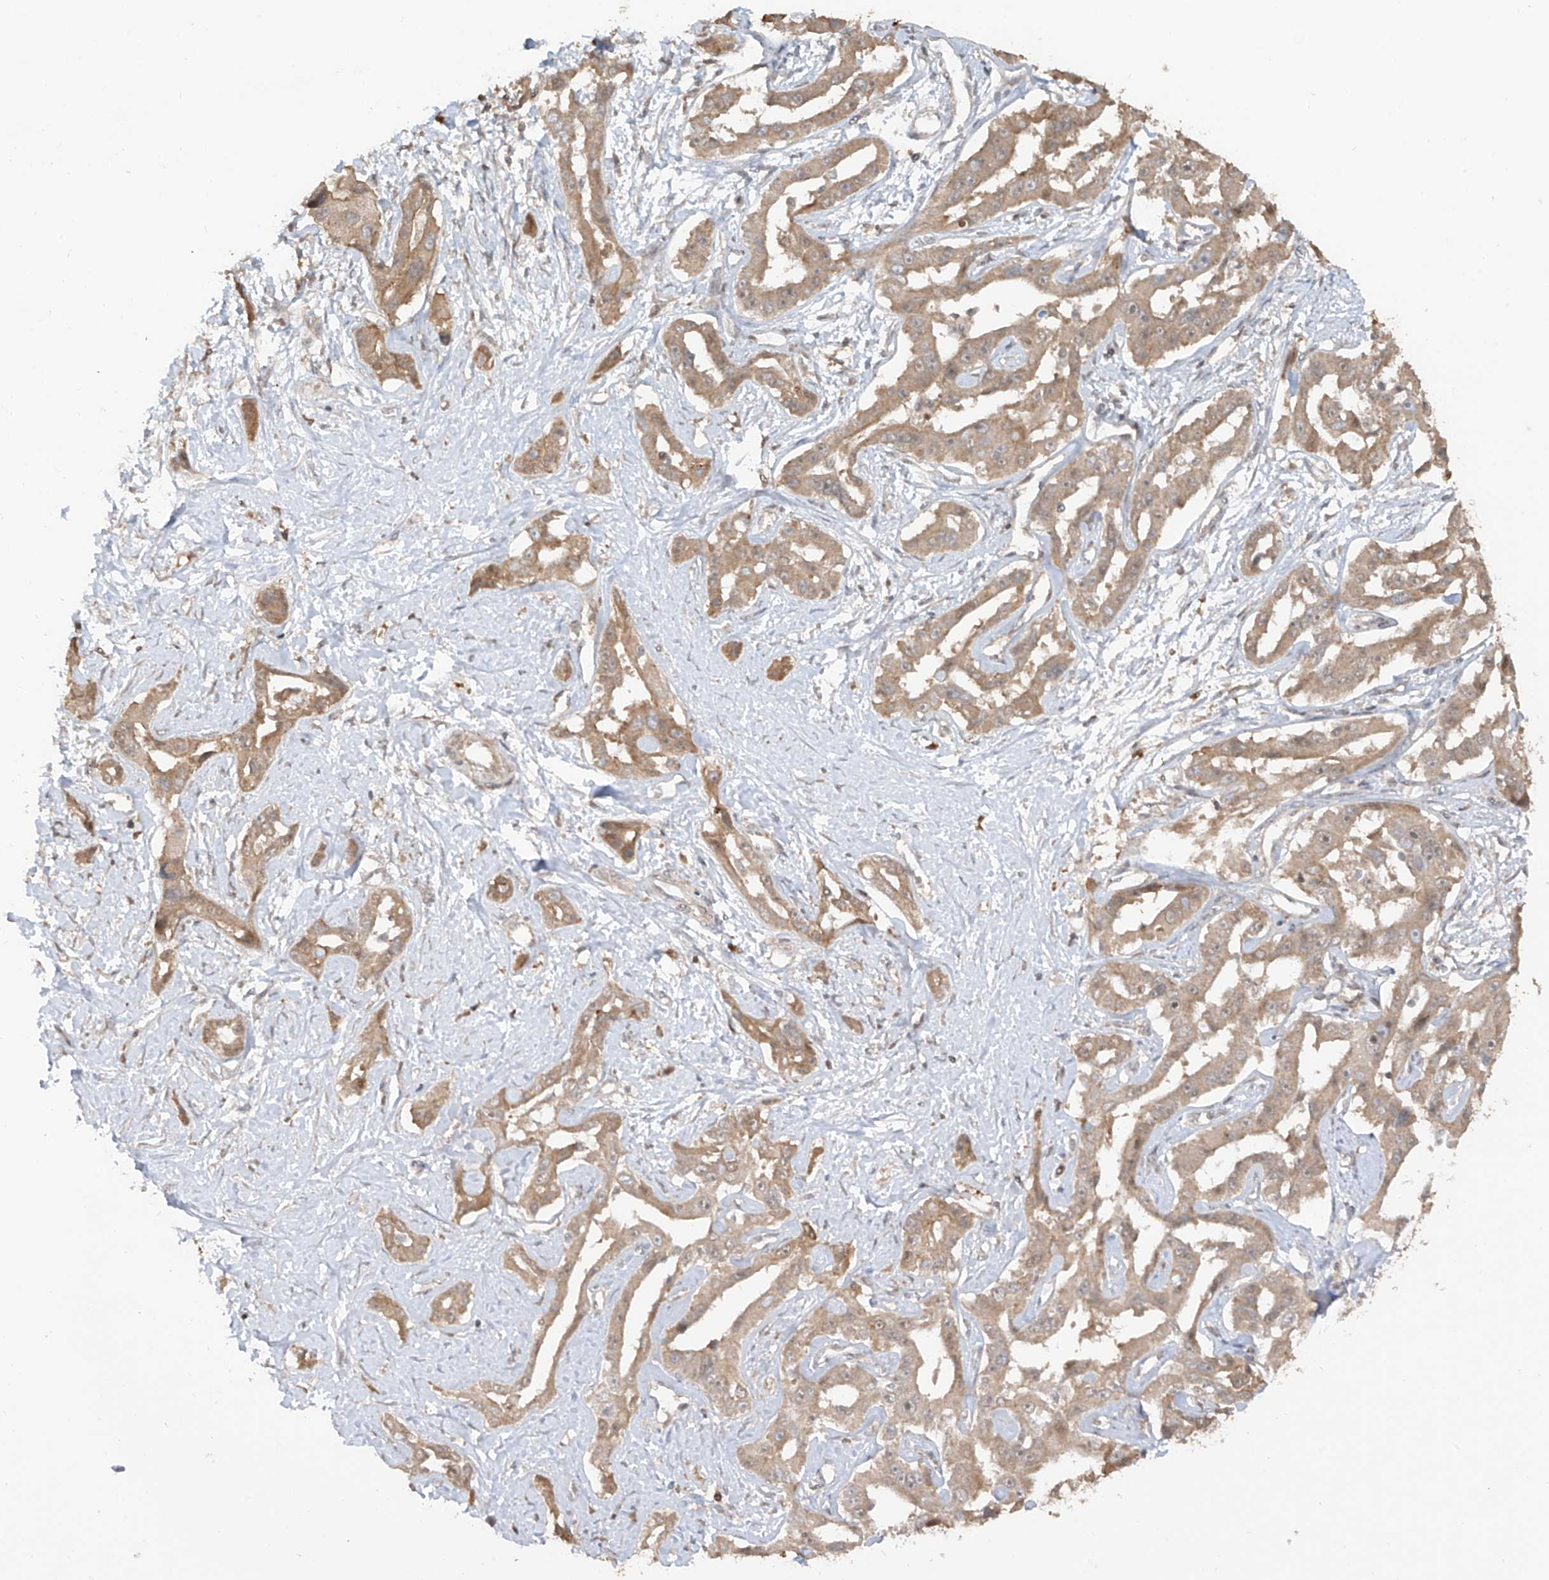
{"staining": {"intensity": "weak", "quantity": ">75%", "location": "cytoplasmic/membranous"}, "tissue": "liver cancer", "cell_type": "Tumor cells", "image_type": "cancer", "snomed": [{"axis": "morphology", "description": "Cholangiocarcinoma"}, {"axis": "topography", "description": "Liver"}], "caption": "Liver cholangiocarcinoma stained for a protein reveals weak cytoplasmic/membranous positivity in tumor cells. (brown staining indicates protein expression, while blue staining denotes nuclei).", "gene": "COLGALT2", "patient": {"sex": "male", "age": 59}}